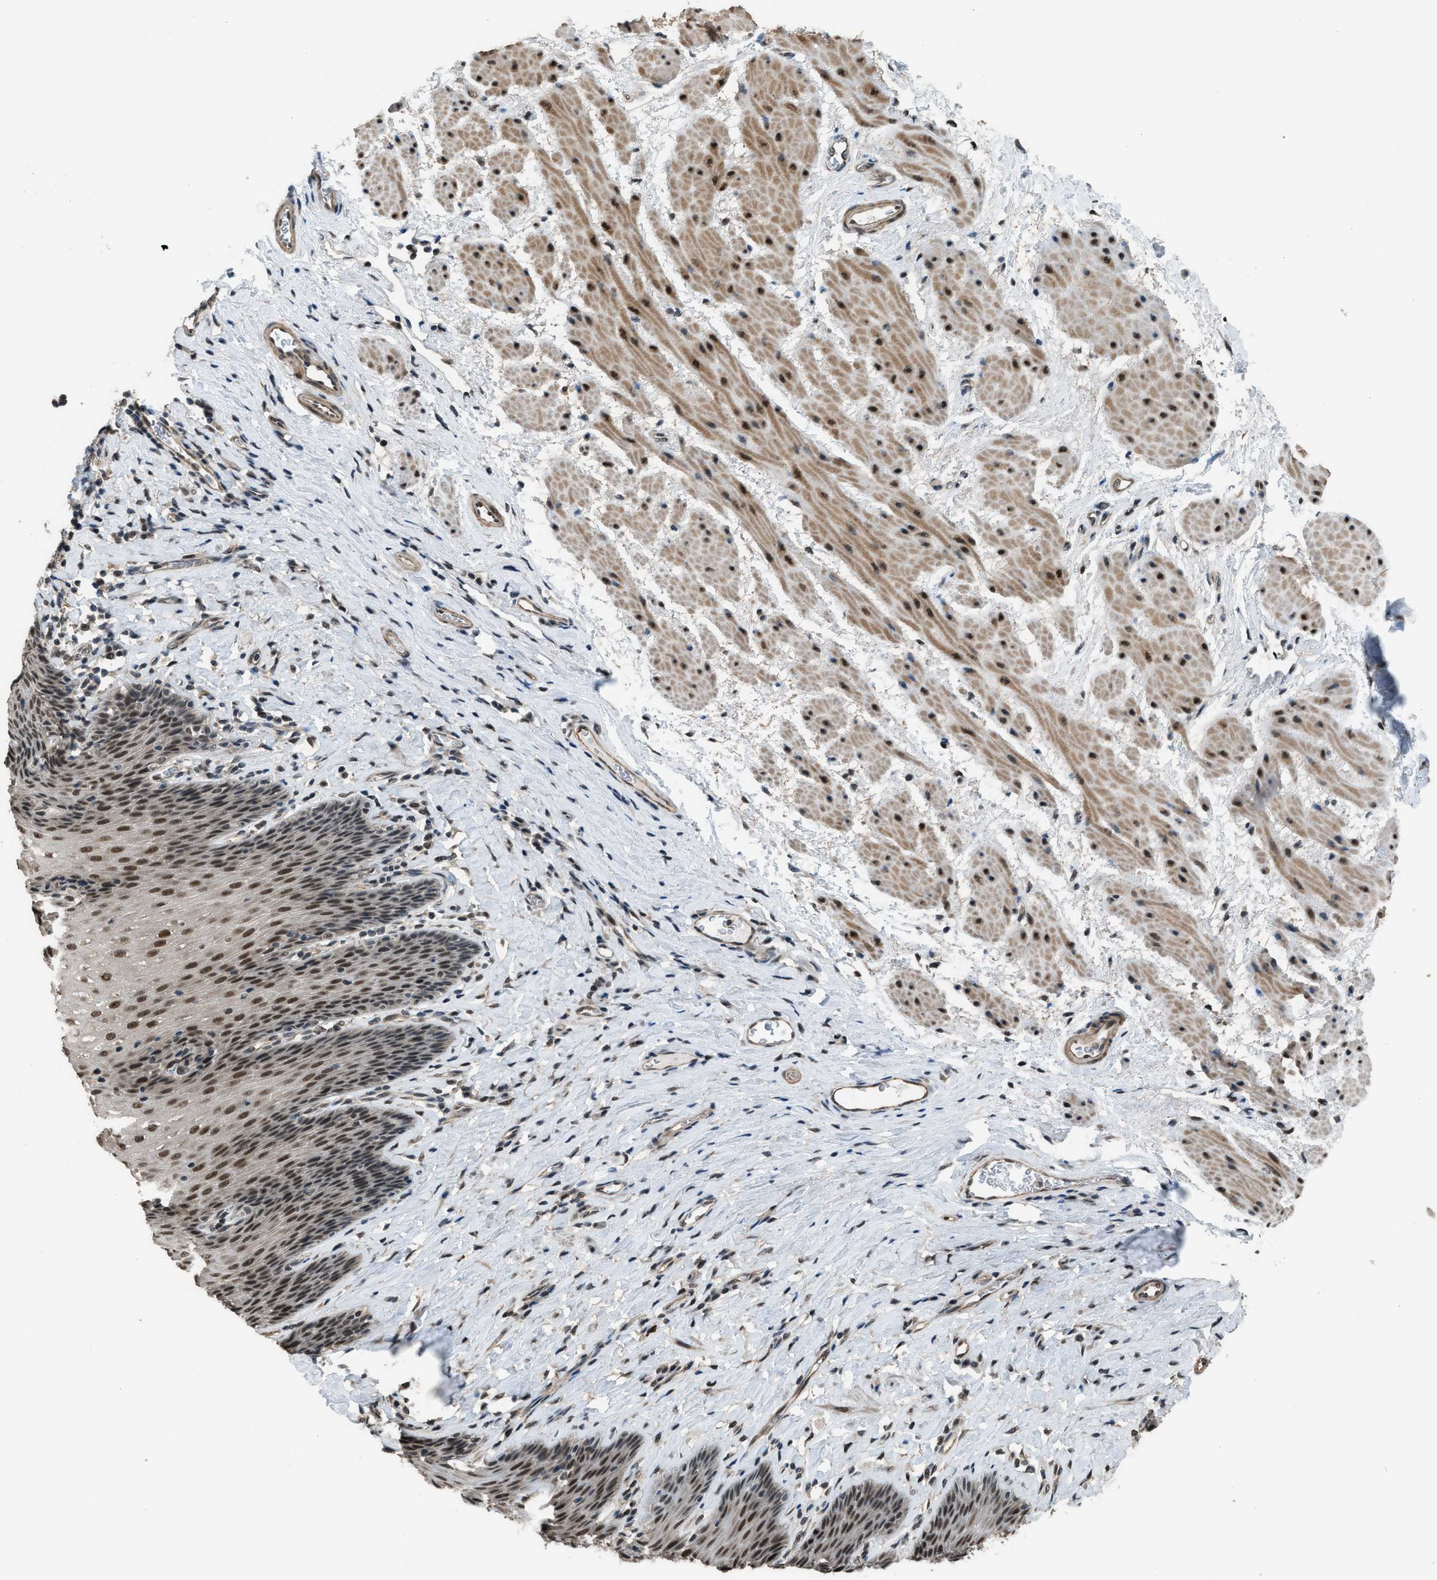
{"staining": {"intensity": "strong", "quantity": ">75%", "location": "nuclear"}, "tissue": "esophagus", "cell_type": "Squamous epithelial cells", "image_type": "normal", "snomed": [{"axis": "morphology", "description": "Normal tissue, NOS"}, {"axis": "topography", "description": "Esophagus"}], "caption": "Squamous epithelial cells exhibit high levels of strong nuclear expression in approximately >75% of cells in normal human esophagus. (Stains: DAB in brown, nuclei in blue, Microscopy: brightfield microscopy at high magnification).", "gene": "KPNA6", "patient": {"sex": "female", "age": 61}}